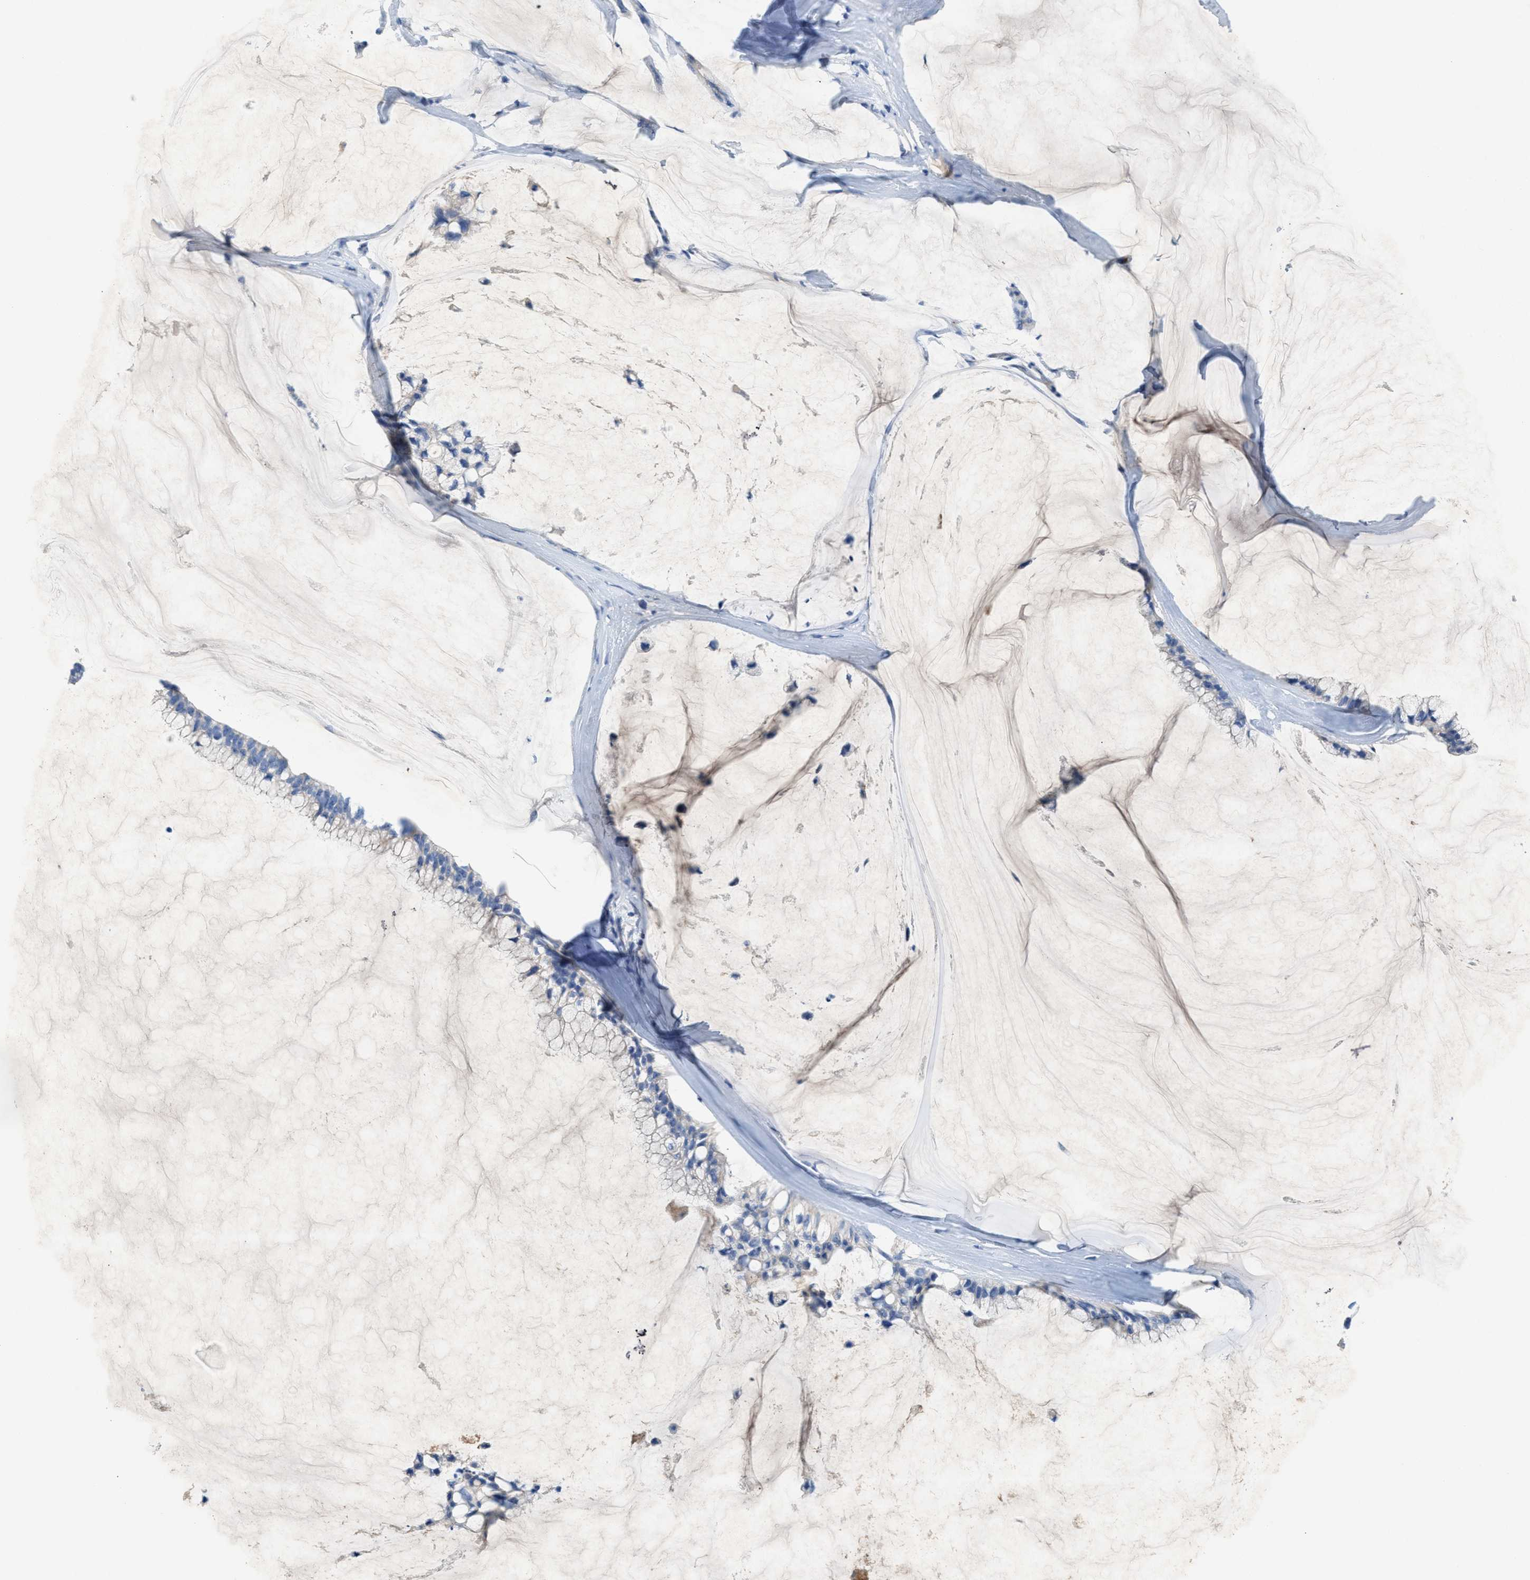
{"staining": {"intensity": "negative", "quantity": "none", "location": "none"}, "tissue": "ovarian cancer", "cell_type": "Tumor cells", "image_type": "cancer", "snomed": [{"axis": "morphology", "description": "Cystadenocarcinoma, mucinous, NOS"}, {"axis": "topography", "description": "Ovary"}], "caption": "A micrograph of human ovarian mucinous cystadenocarcinoma is negative for staining in tumor cells.", "gene": "CMTM1", "patient": {"sex": "female", "age": 39}}